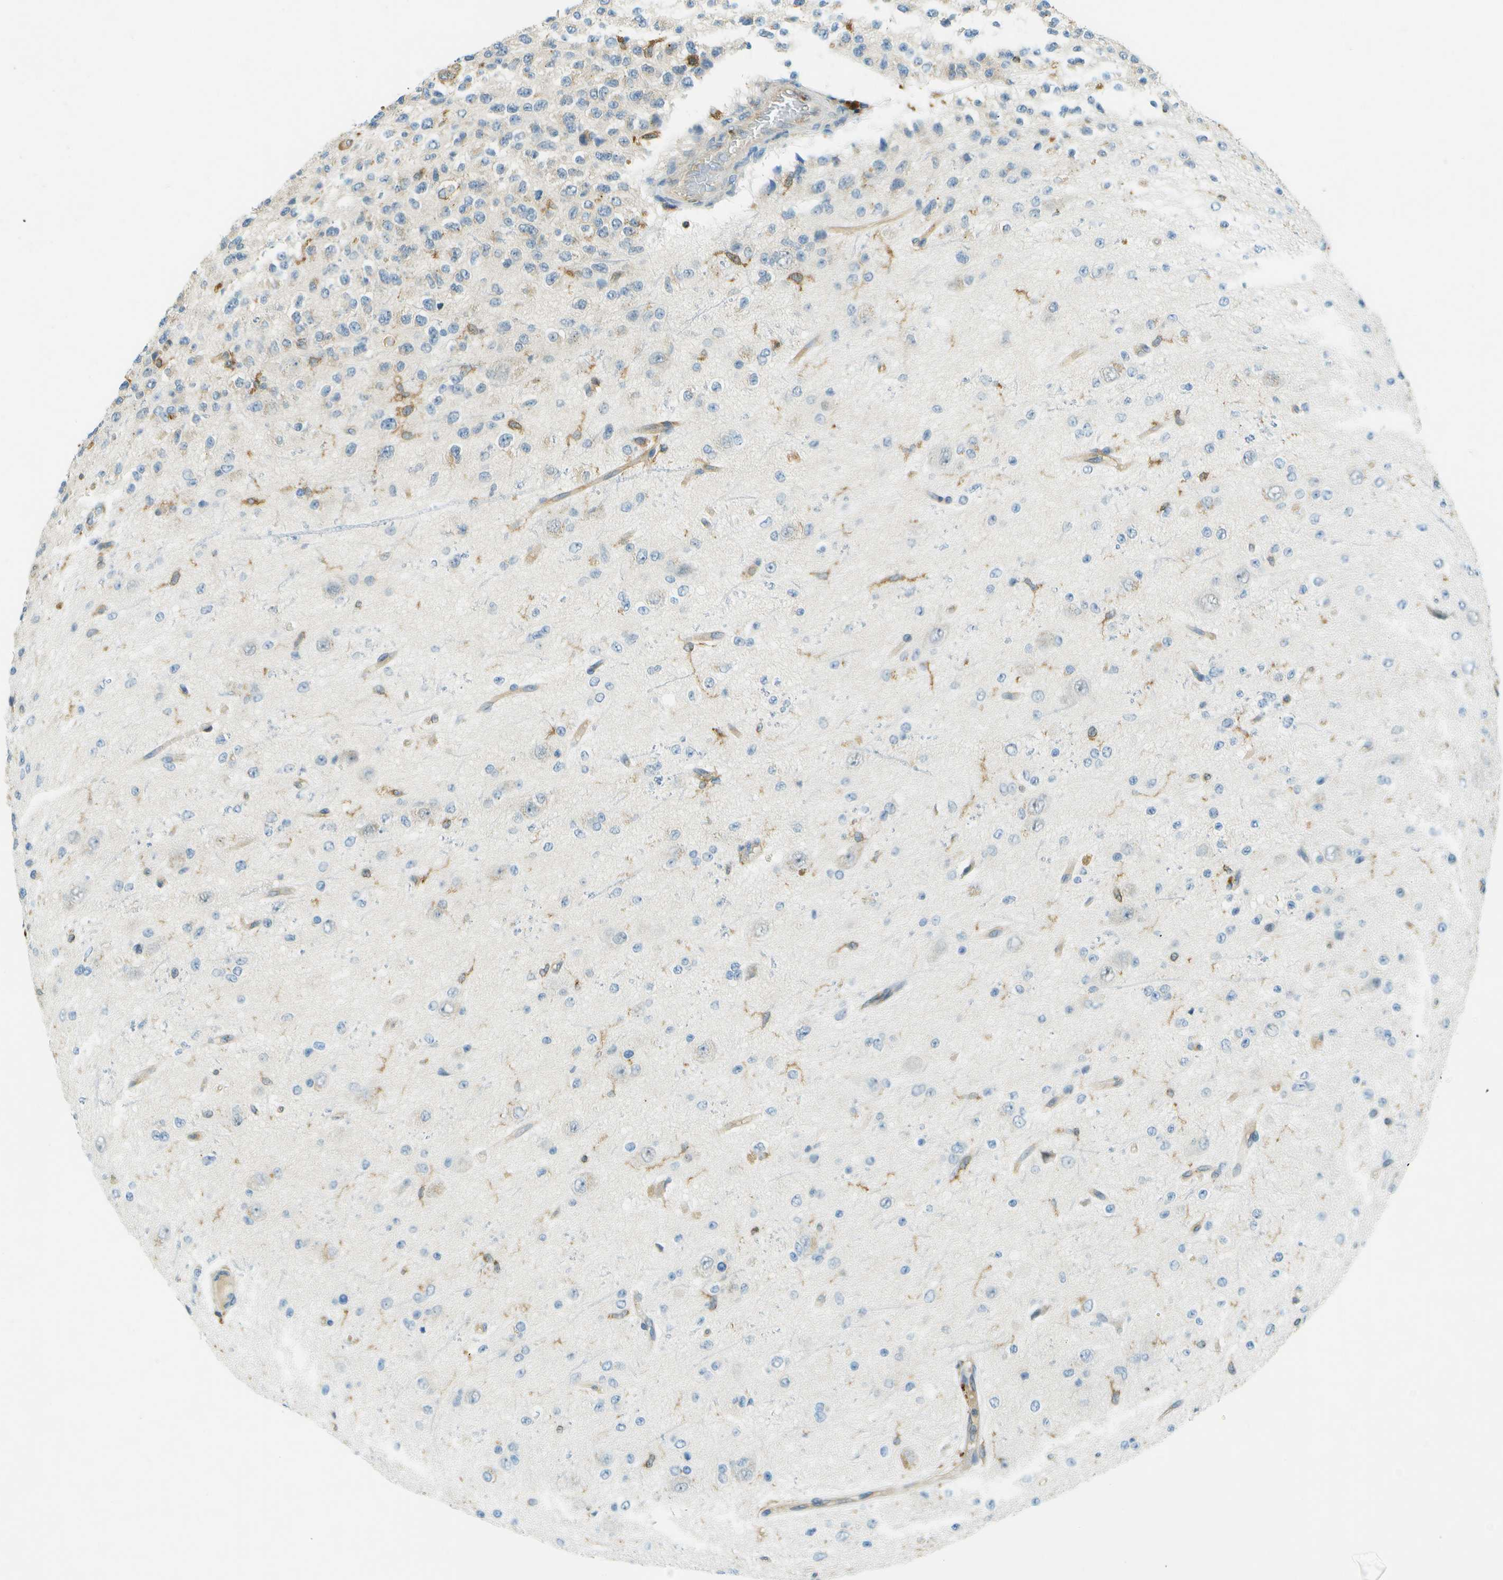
{"staining": {"intensity": "negative", "quantity": "none", "location": "none"}, "tissue": "glioma", "cell_type": "Tumor cells", "image_type": "cancer", "snomed": [{"axis": "morphology", "description": "Glioma, malignant, High grade"}, {"axis": "topography", "description": "pancreas cauda"}], "caption": "The histopathology image demonstrates no significant expression in tumor cells of malignant glioma (high-grade).", "gene": "TMTC1", "patient": {"sex": "male", "age": 60}}